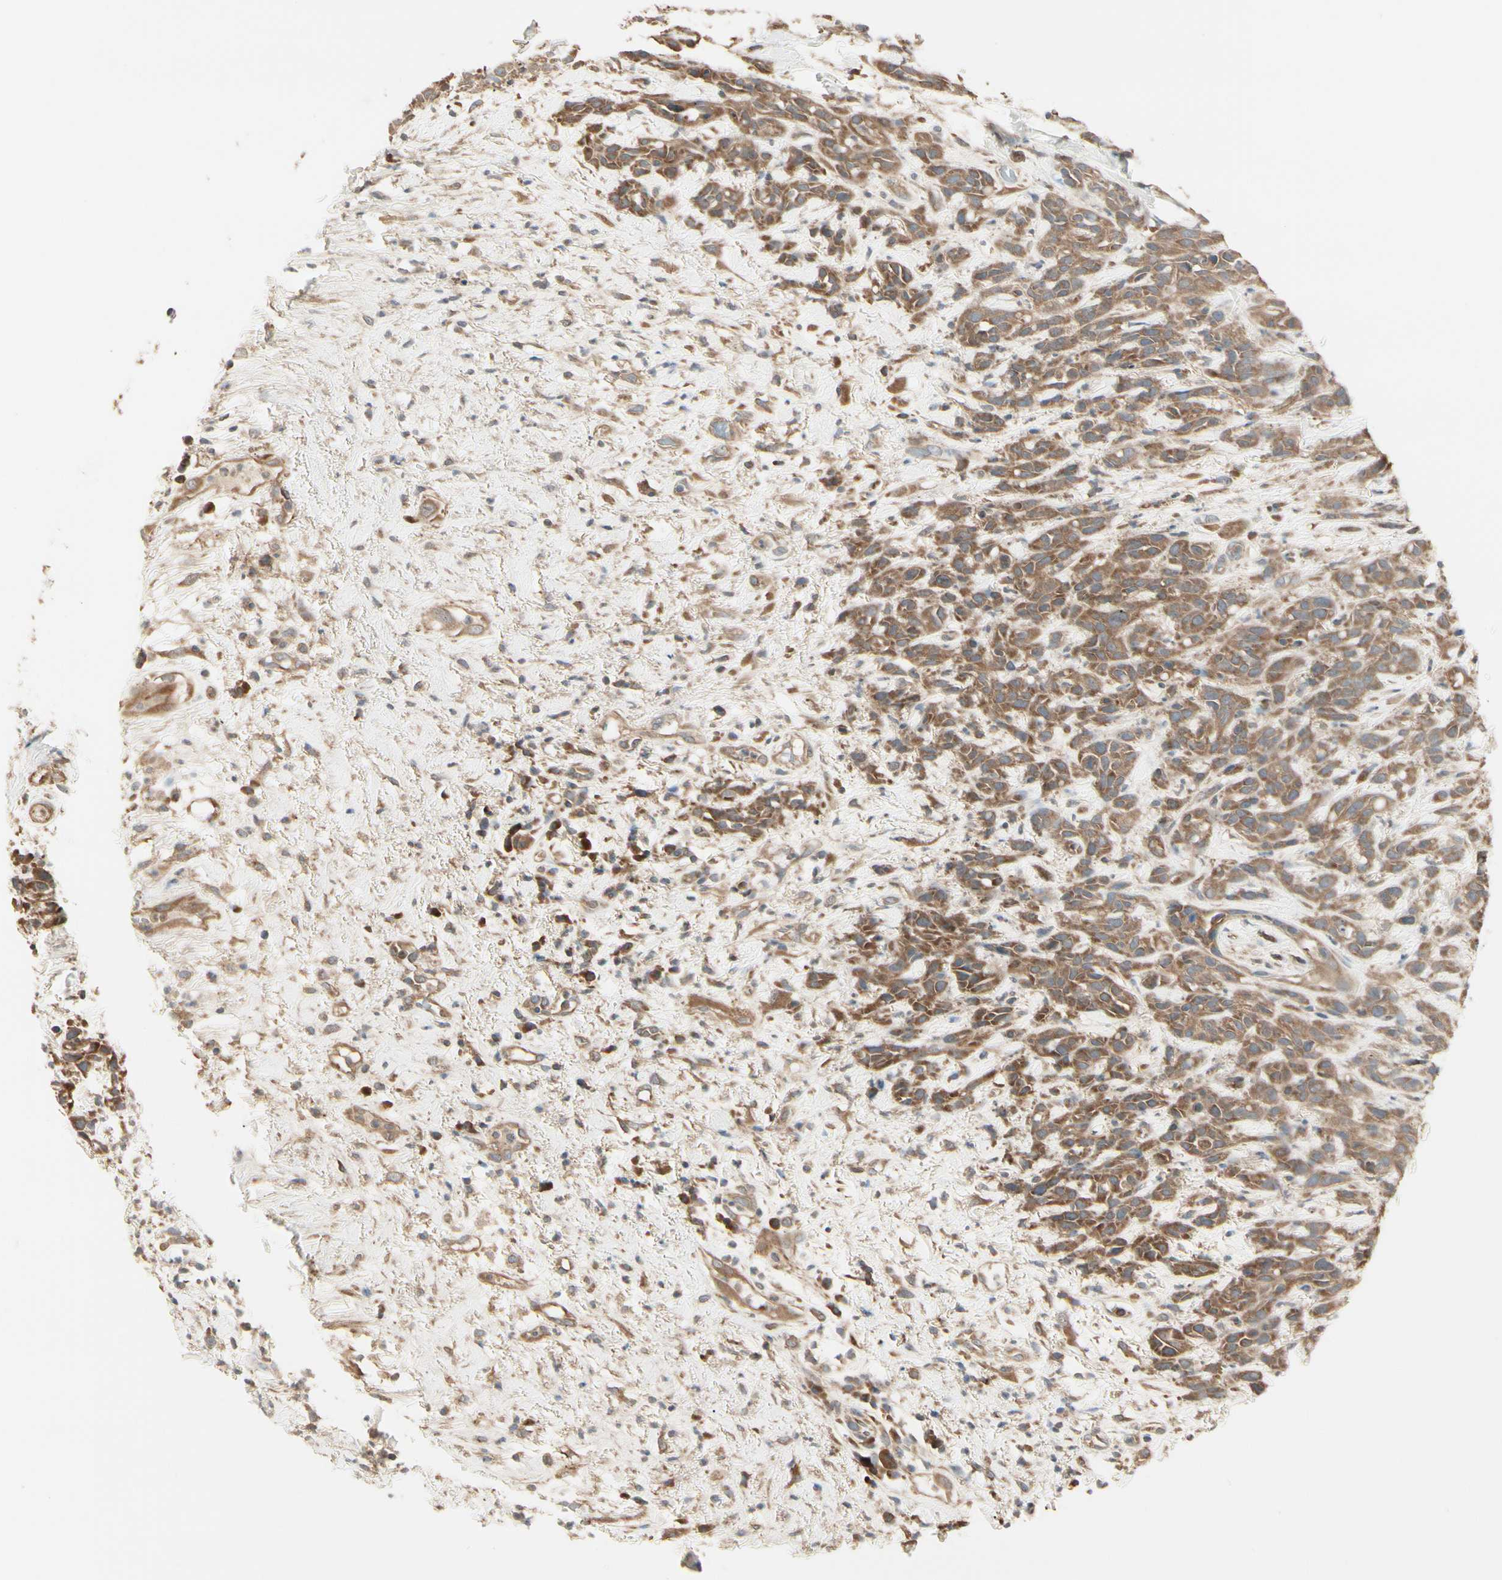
{"staining": {"intensity": "moderate", "quantity": ">75%", "location": "cytoplasmic/membranous"}, "tissue": "head and neck cancer", "cell_type": "Tumor cells", "image_type": "cancer", "snomed": [{"axis": "morphology", "description": "Squamous cell carcinoma, NOS"}, {"axis": "topography", "description": "Head-Neck"}], "caption": "A brown stain highlights moderate cytoplasmic/membranous positivity of a protein in human head and neck squamous cell carcinoma tumor cells.", "gene": "IRAG1", "patient": {"sex": "male", "age": 62}}